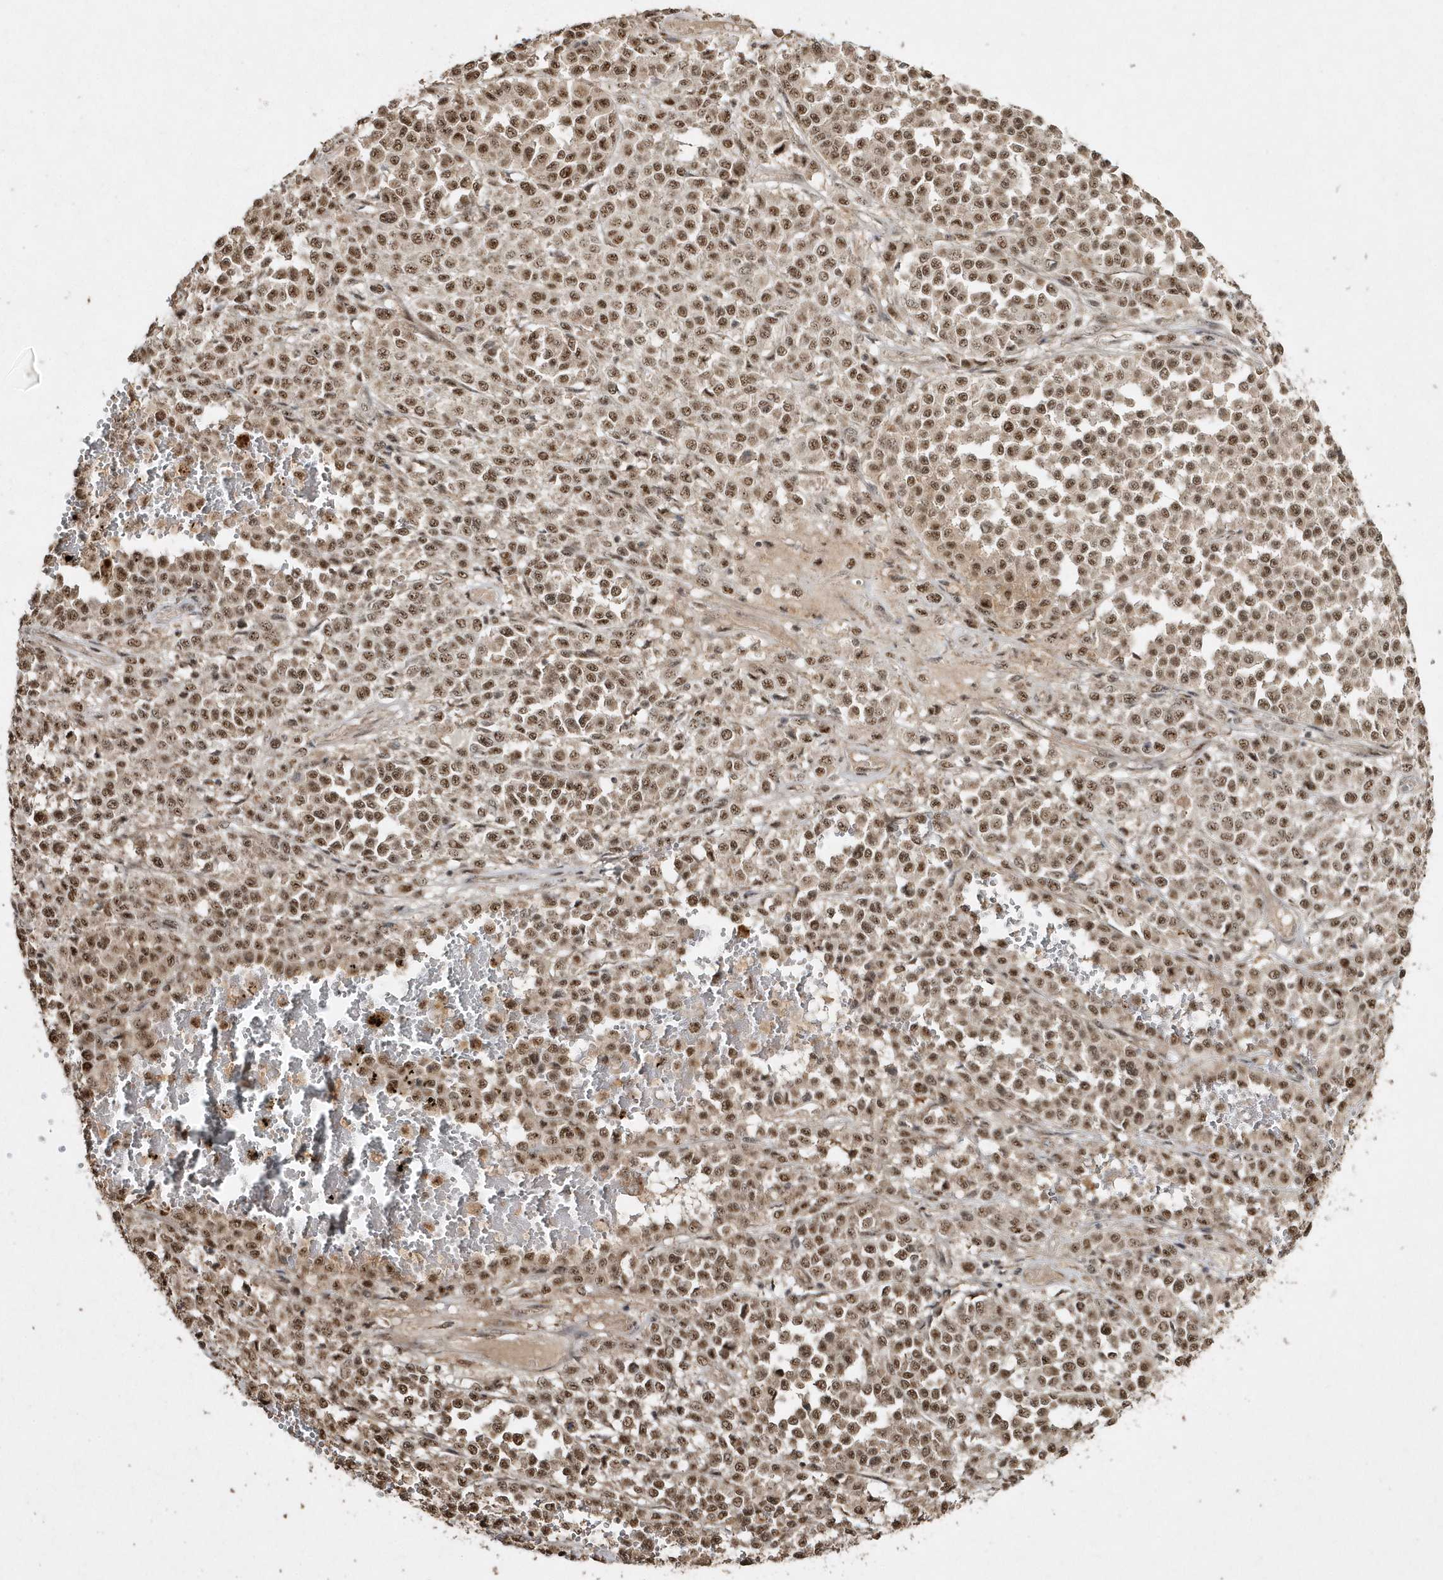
{"staining": {"intensity": "moderate", "quantity": ">75%", "location": "nuclear"}, "tissue": "melanoma", "cell_type": "Tumor cells", "image_type": "cancer", "snomed": [{"axis": "morphology", "description": "Malignant melanoma, Metastatic site"}, {"axis": "topography", "description": "Pancreas"}], "caption": "This histopathology image reveals immunohistochemistry (IHC) staining of malignant melanoma (metastatic site), with medium moderate nuclear expression in about >75% of tumor cells.", "gene": "POLR3B", "patient": {"sex": "female", "age": 30}}